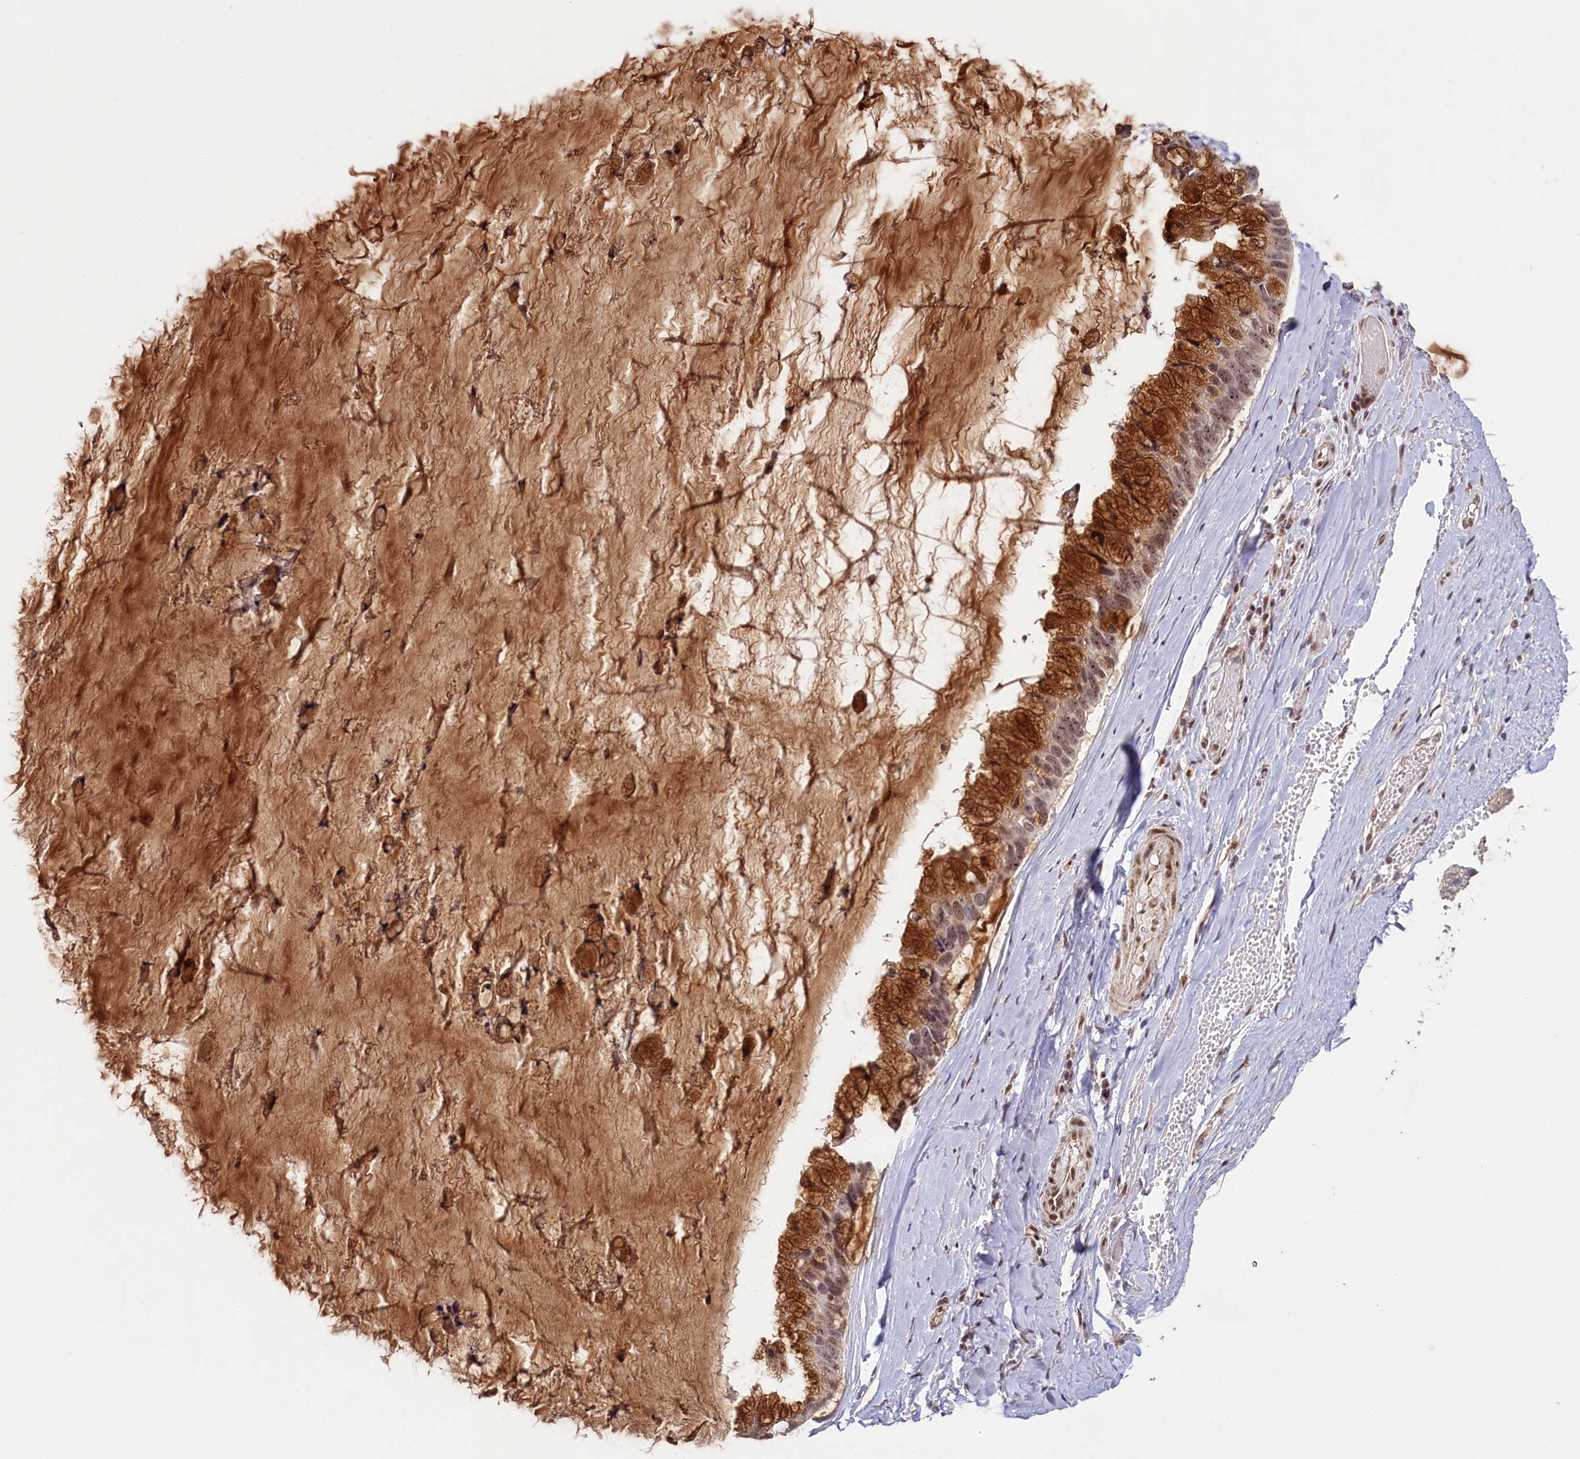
{"staining": {"intensity": "strong", "quantity": "25%-75%", "location": "cytoplasmic/membranous,nuclear"}, "tissue": "ovarian cancer", "cell_type": "Tumor cells", "image_type": "cancer", "snomed": [{"axis": "morphology", "description": "Cystadenocarcinoma, mucinous, NOS"}, {"axis": "topography", "description": "Ovary"}], "caption": "High-magnification brightfield microscopy of ovarian mucinous cystadenocarcinoma stained with DAB (3,3'-diaminobenzidine) (brown) and counterstained with hematoxylin (blue). tumor cells exhibit strong cytoplasmic/membranous and nuclear staining is appreciated in about25%-75% of cells. (DAB (3,3'-diaminobenzidine) = brown stain, brightfield microscopy at high magnification).", "gene": "PDE6D", "patient": {"sex": "female", "age": 39}}